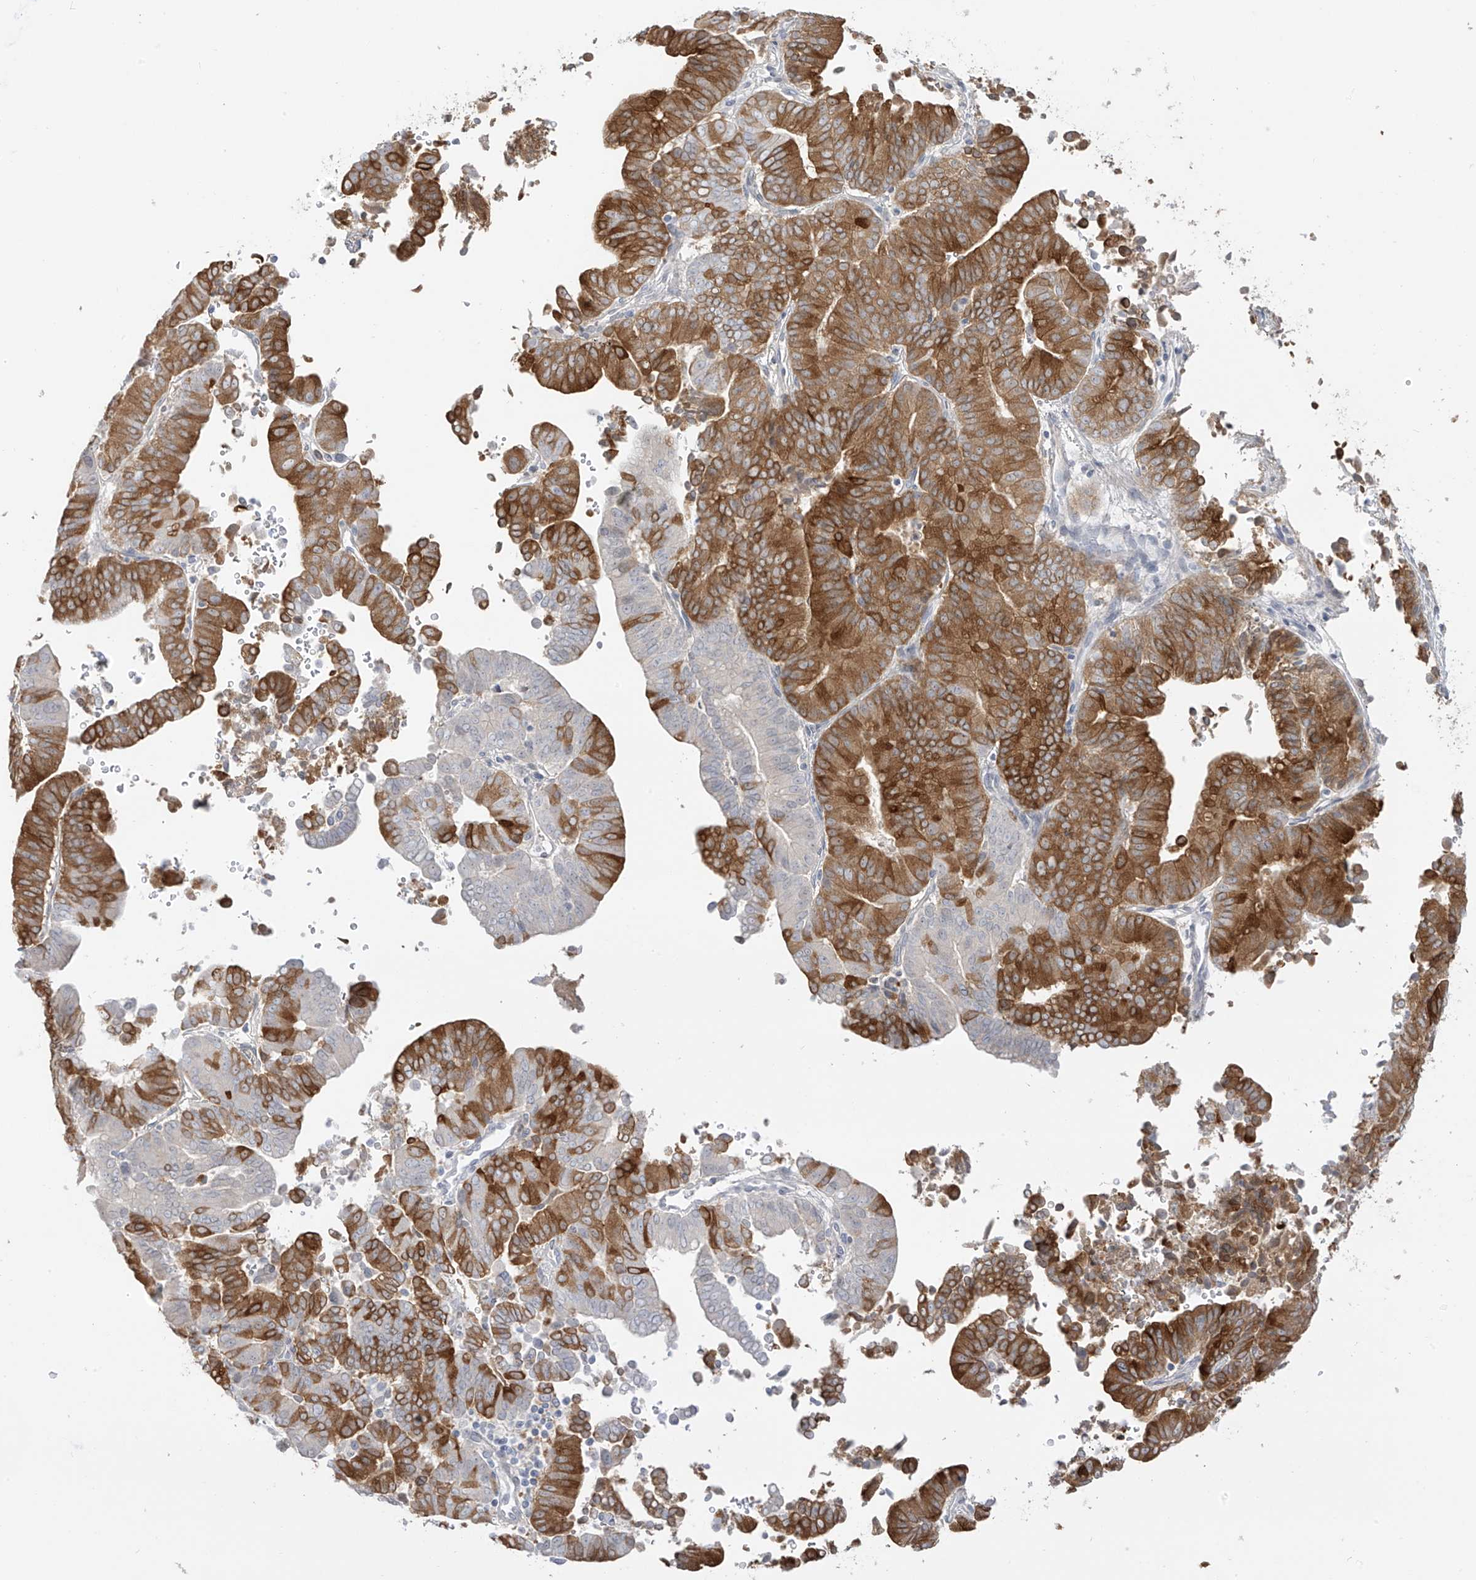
{"staining": {"intensity": "strong", "quantity": "25%-75%", "location": "cytoplasmic/membranous"}, "tissue": "liver cancer", "cell_type": "Tumor cells", "image_type": "cancer", "snomed": [{"axis": "morphology", "description": "Cholangiocarcinoma"}, {"axis": "topography", "description": "Liver"}], "caption": "A micrograph of liver cancer (cholangiocarcinoma) stained for a protein demonstrates strong cytoplasmic/membranous brown staining in tumor cells.", "gene": "DCDC2", "patient": {"sex": "female", "age": 75}}